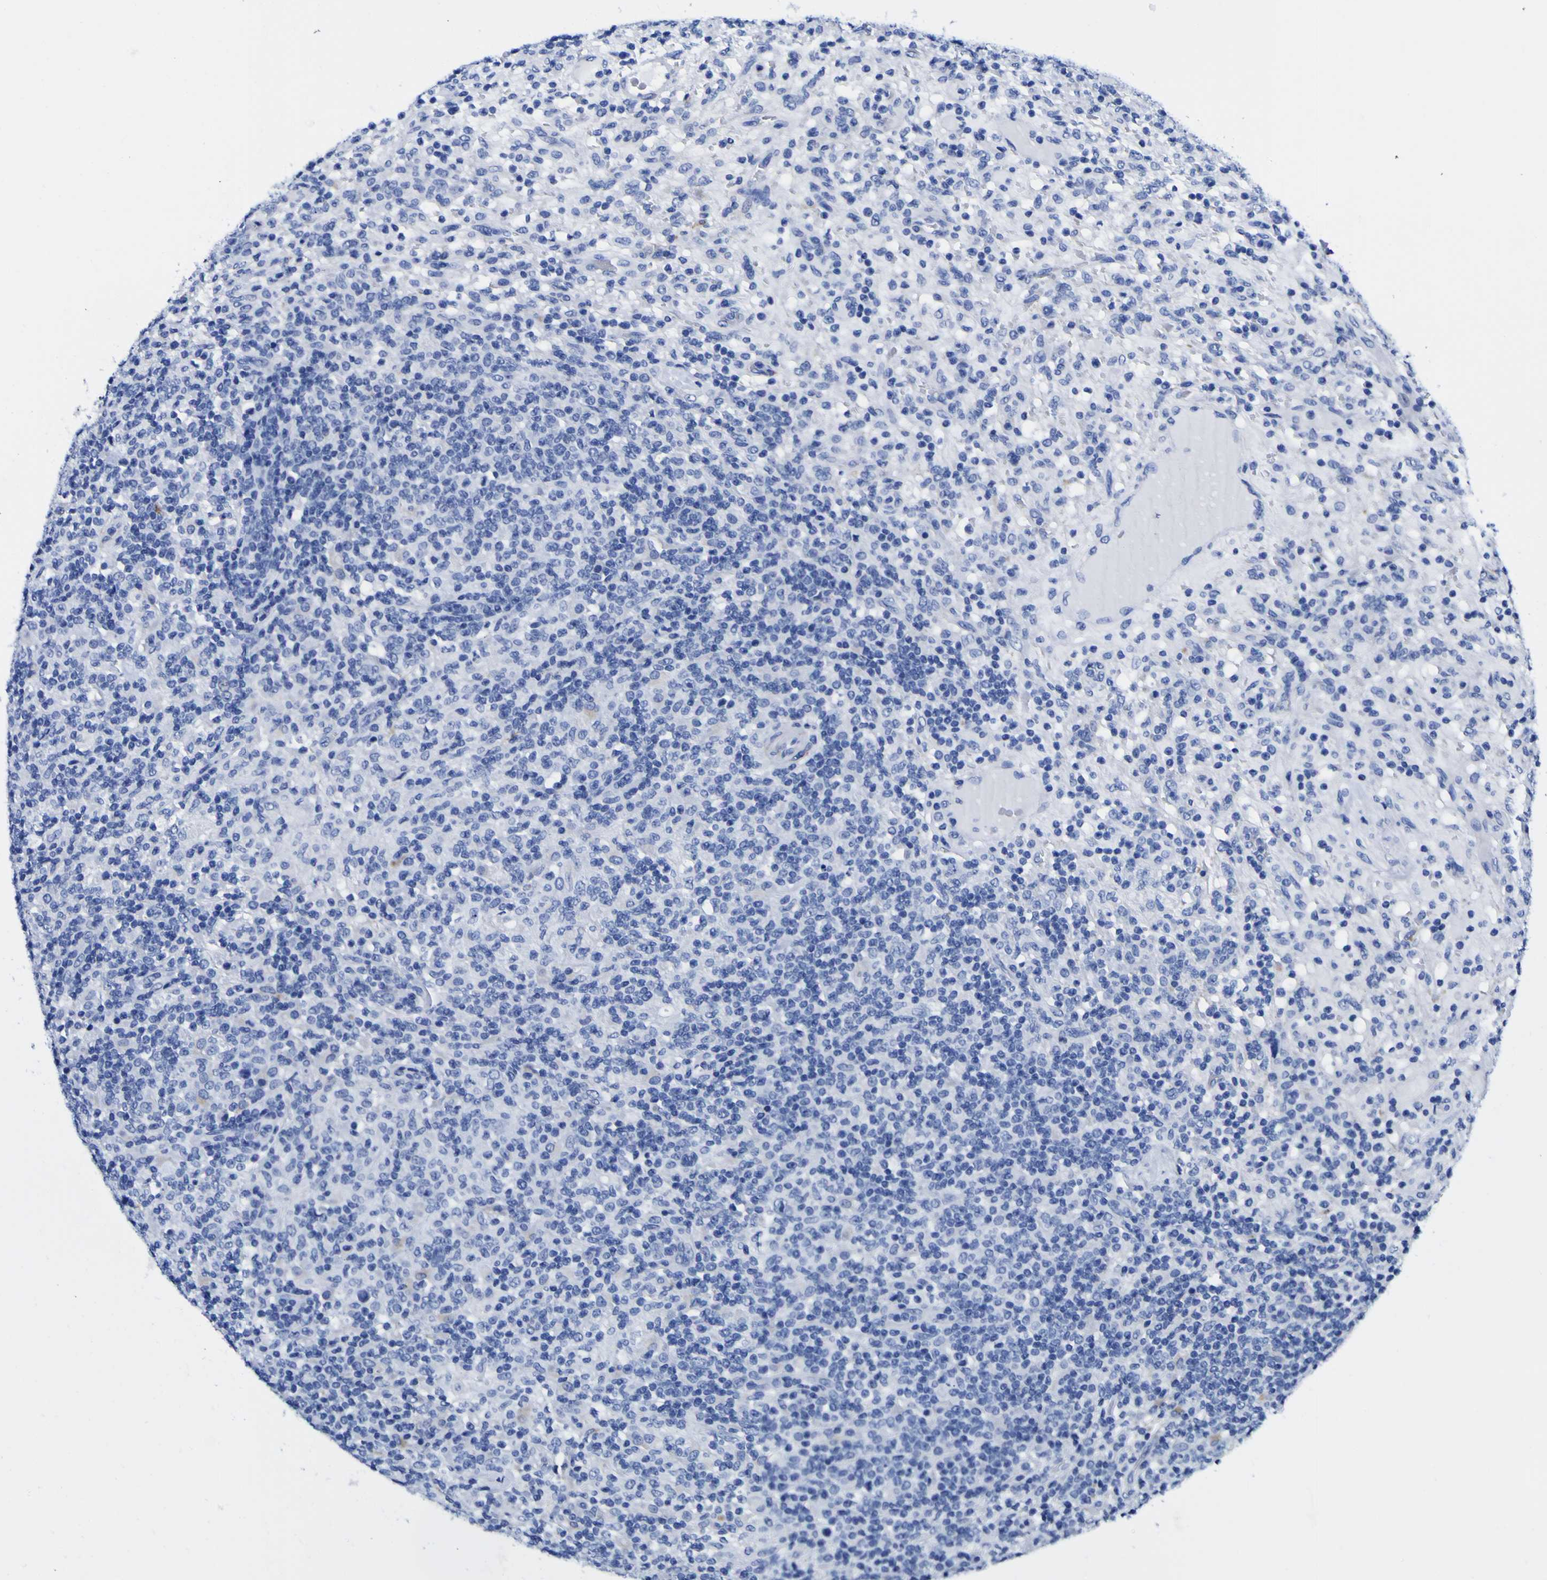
{"staining": {"intensity": "negative", "quantity": "none", "location": "none"}, "tissue": "lymphoma", "cell_type": "Tumor cells", "image_type": "cancer", "snomed": [{"axis": "morphology", "description": "Hodgkin's disease, NOS"}, {"axis": "topography", "description": "Lymph node"}], "caption": "Immunohistochemistry (IHC) image of neoplastic tissue: lymphoma stained with DAB (3,3'-diaminobenzidine) shows no significant protein staining in tumor cells. (DAB (3,3'-diaminobenzidine) immunohistochemistry (IHC) visualized using brightfield microscopy, high magnification).", "gene": "HLA-DQA1", "patient": {"sex": "male", "age": 70}}